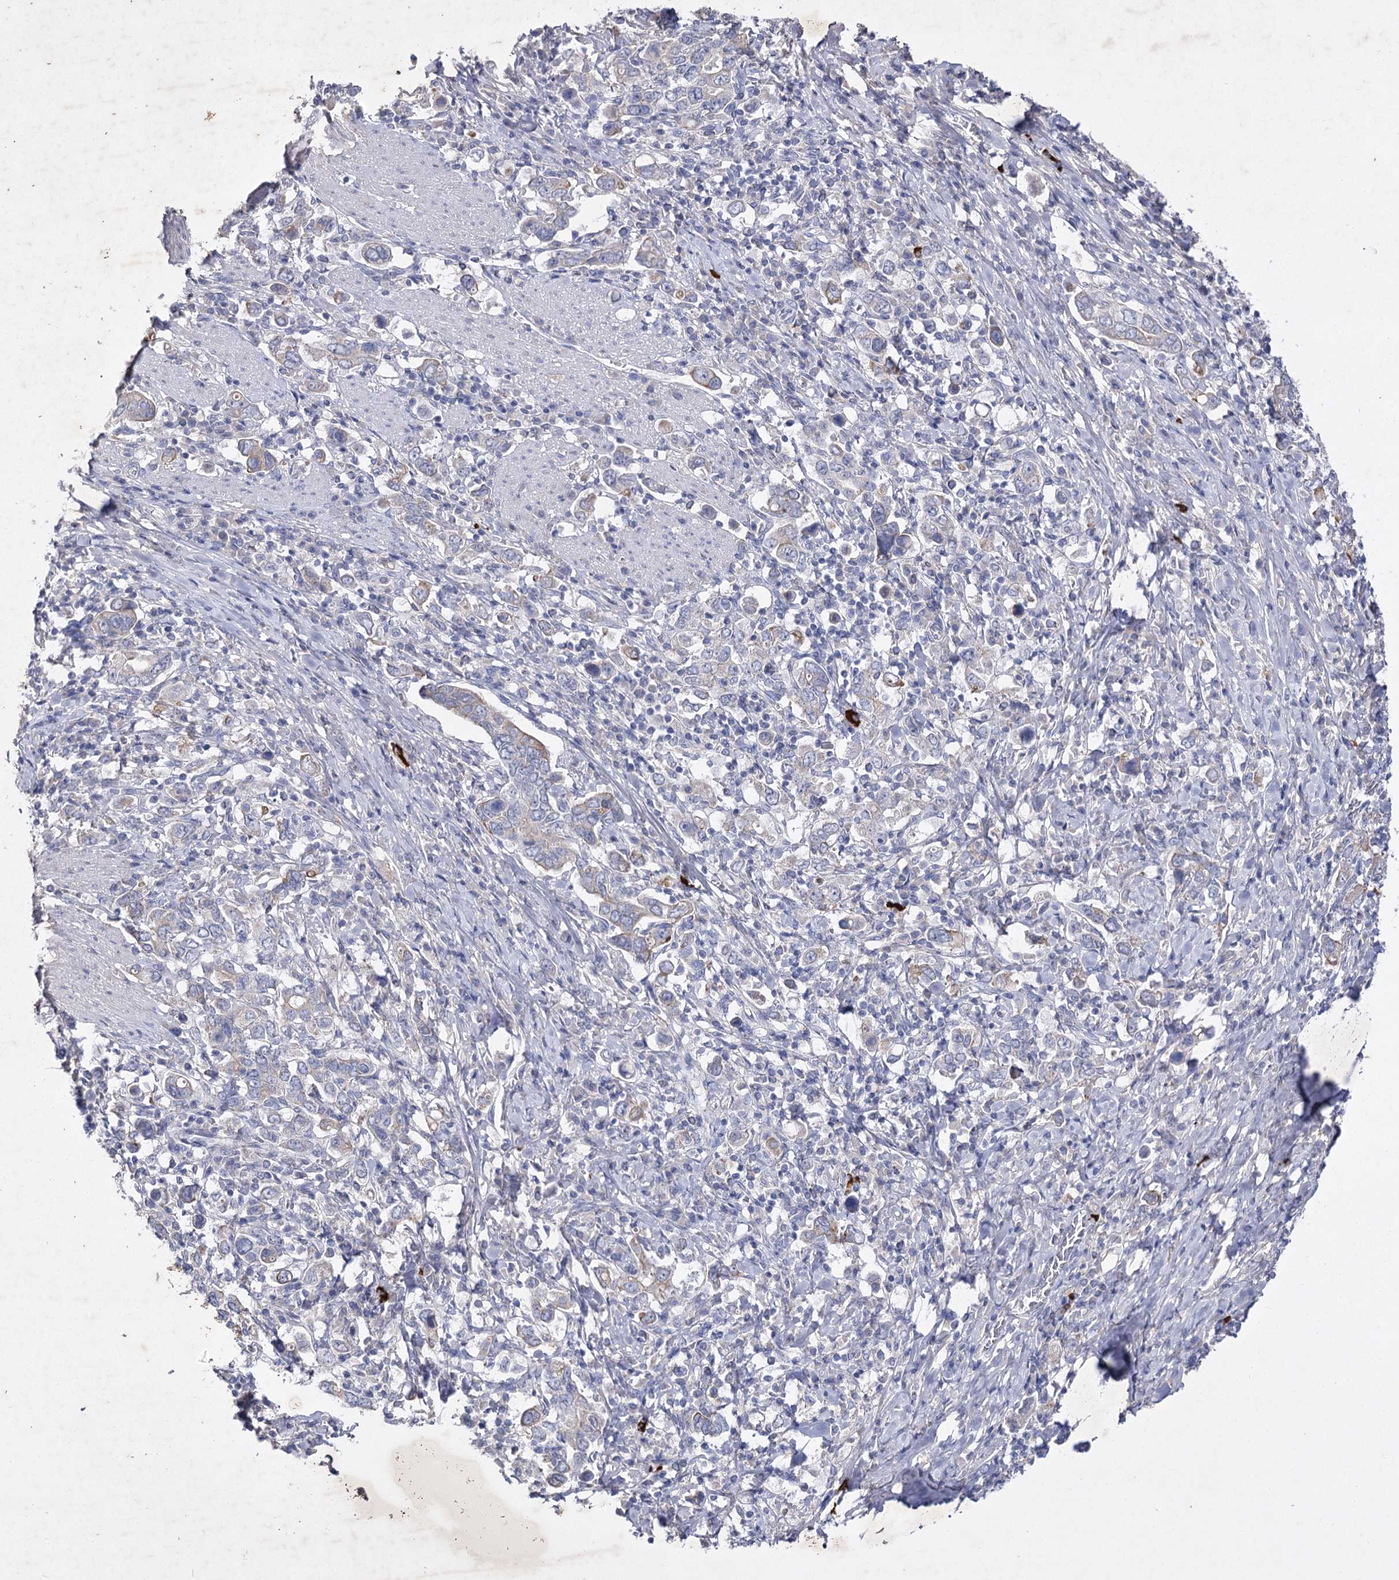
{"staining": {"intensity": "moderate", "quantity": "<25%", "location": "cytoplasmic/membranous"}, "tissue": "stomach cancer", "cell_type": "Tumor cells", "image_type": "cancer", "snomed": [{"axis": "morphology", "description": "Adenocarcinoma, NOS"}, {"axis": "topography", "description": "Stomach, upper"}], "caption": "Moderate cytoplasmic/membranous positivity for a protein is seen in about <25% of tumor cells of stomach cancer (adenocarcinoma) using IHC.", "gene": "COX15", "patient": {"sex": "male", "age": 62}}